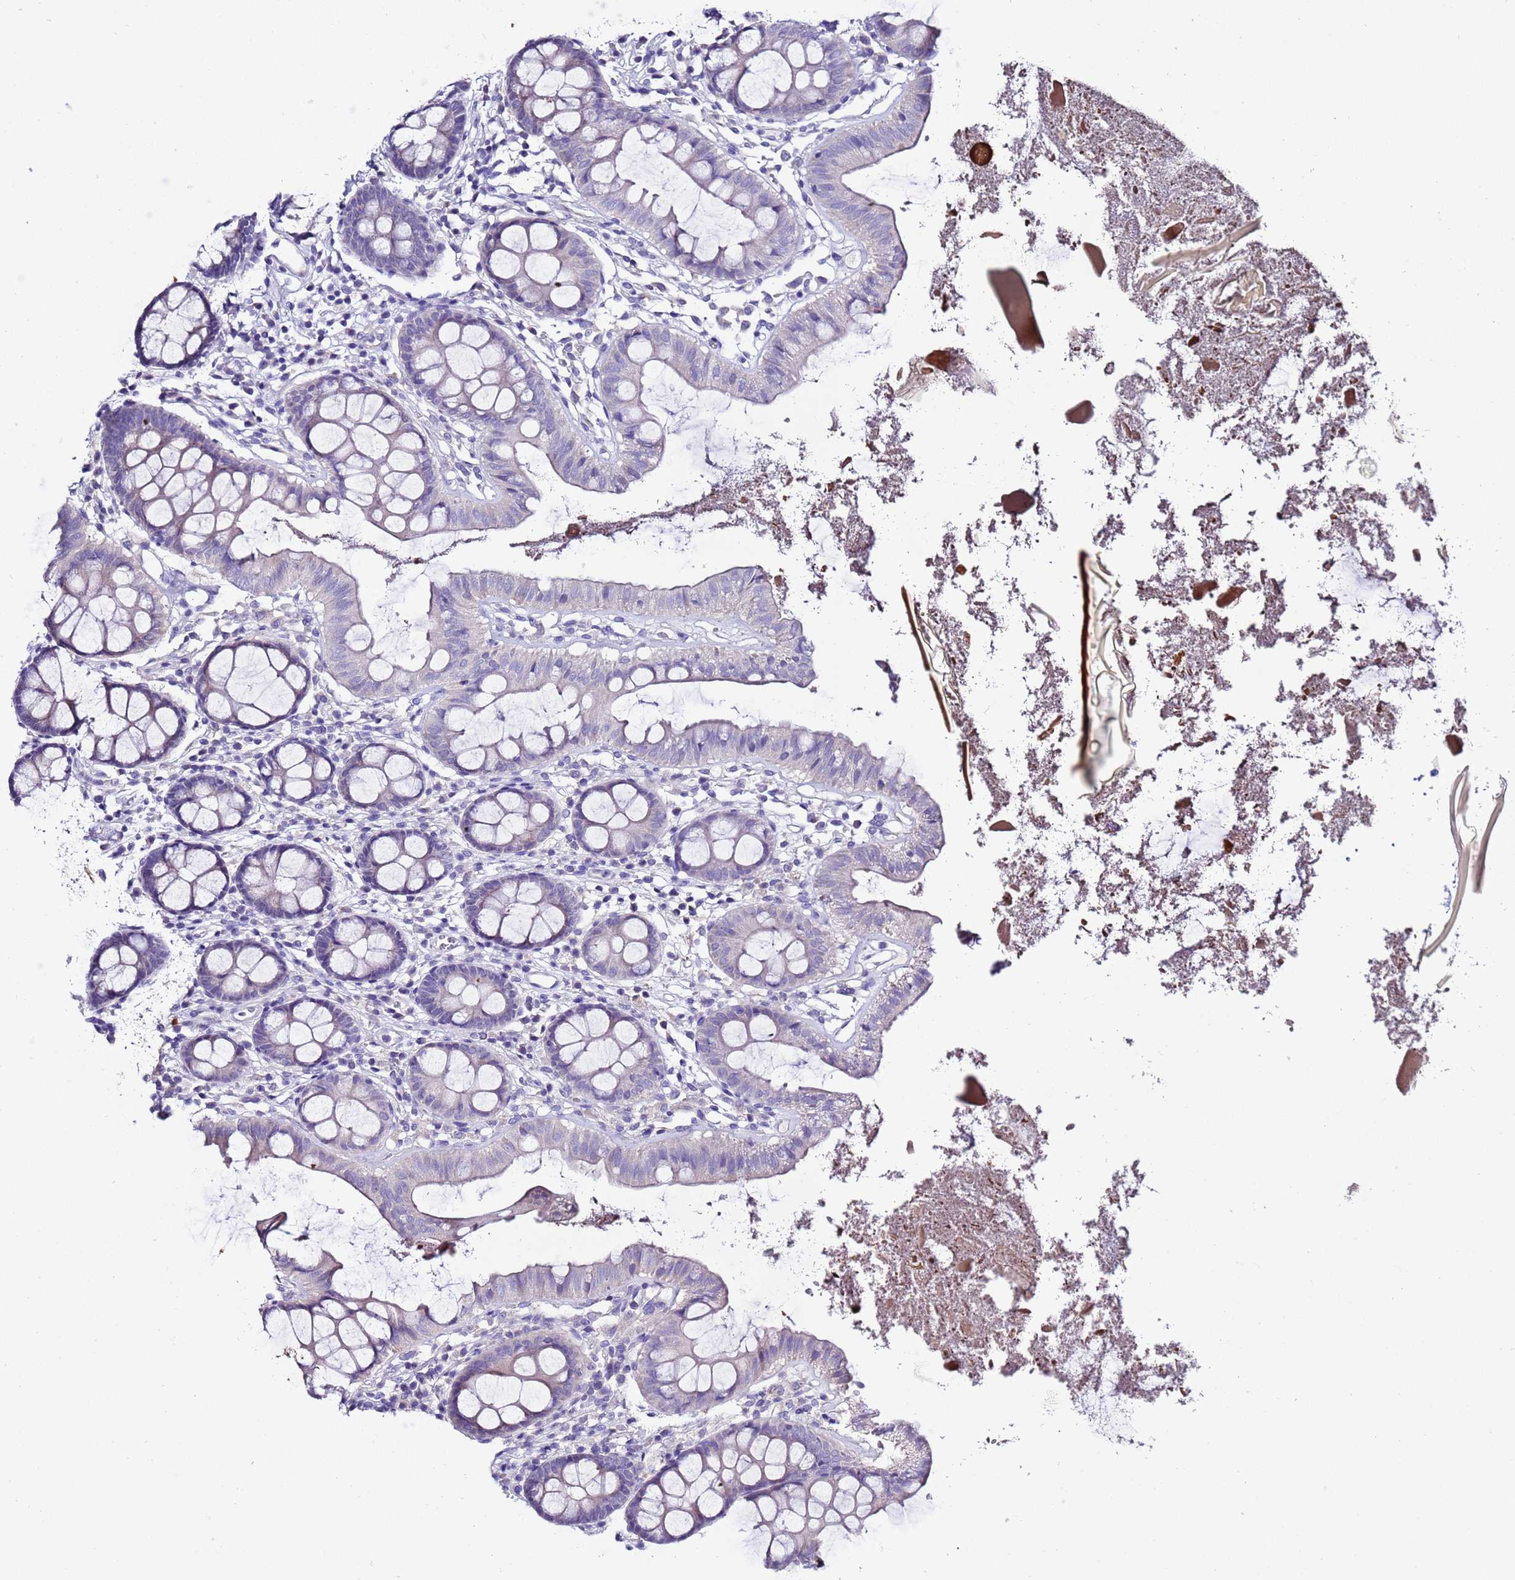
{"staining": {"intensity": "negative", "quantity": "none", "location": "none"}, "tissue": "colon", "cell_type": "Endothelial cells", "image_type": "normal", "snomed": [{"axis": "morphology", "description": "Normal tissue, NOS"}, {"axis": "topography", "description": "Colon"}], "caption": "Endothelial cells are negative for protein expression in normal human colon. (DAB immunohistochemistry (IHC), high magnification).", "gene": "MYBPC3", "patient": {"sex": "male", "age": 84}}